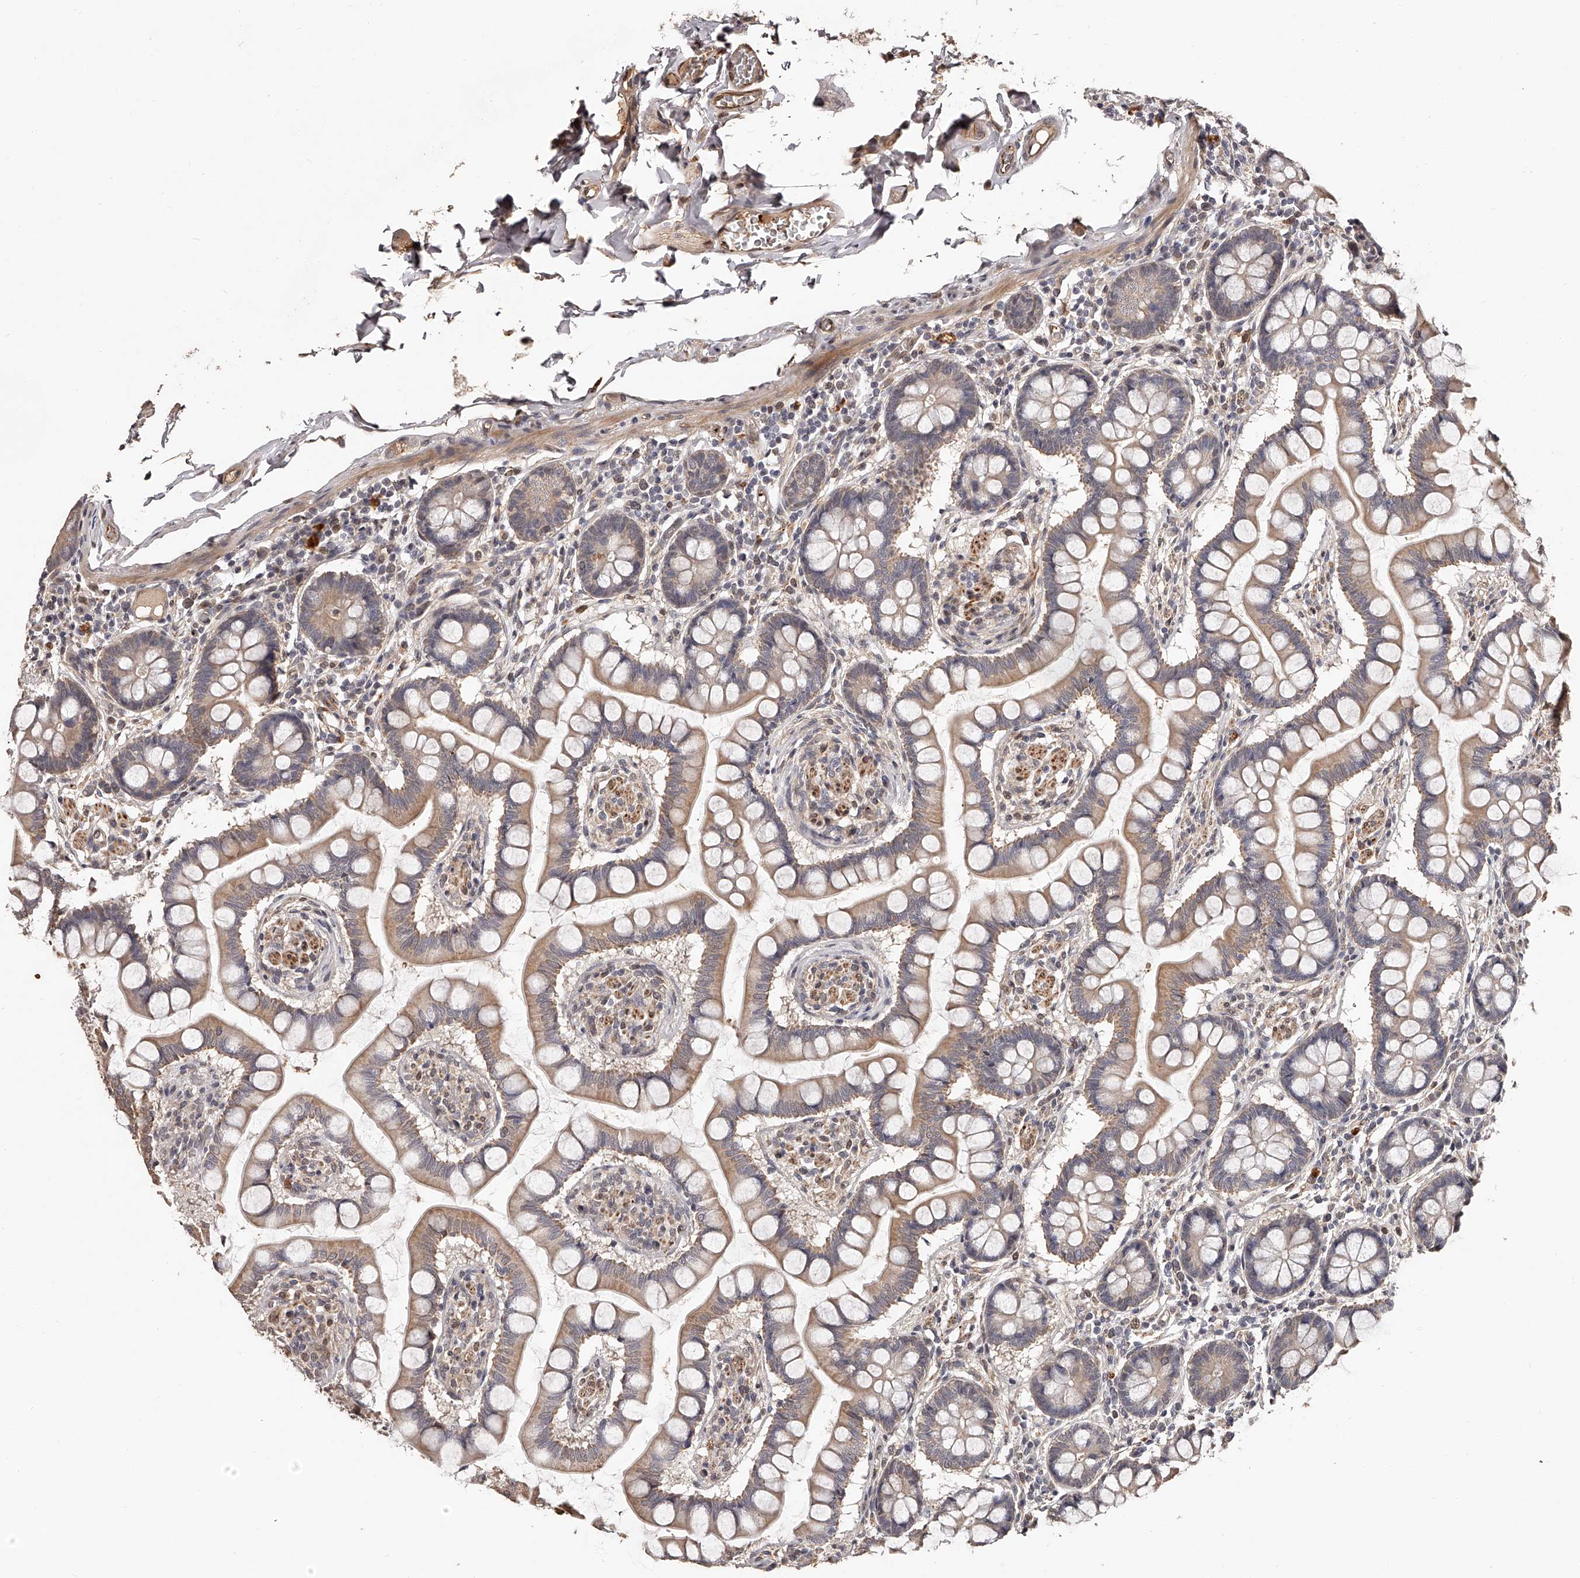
{"staining": {"intensity": "moderate", "quantity": ">75%", "location": "cytoplasmic/membranous"}, "tissue": "small intestine", "cell_type": "Glandular cells", "image_type": "normal", "snomed": [{"axis": "morphology", "description": "Normal tissue, NOS"}, {"axis": "topography", "description": "Small intestine"}], "caption": "Small intestine stained with immunohistochemistry (IHC) shows moderate cytoplasmic/membranous staining in approximately >75% of glandular cells. (DAB (3,3'-diaminobenzidine) IHC with brightfield microscopy, high magnification).", "gene": "URGCP", "patient": {"sex": "male", "age": 41}}